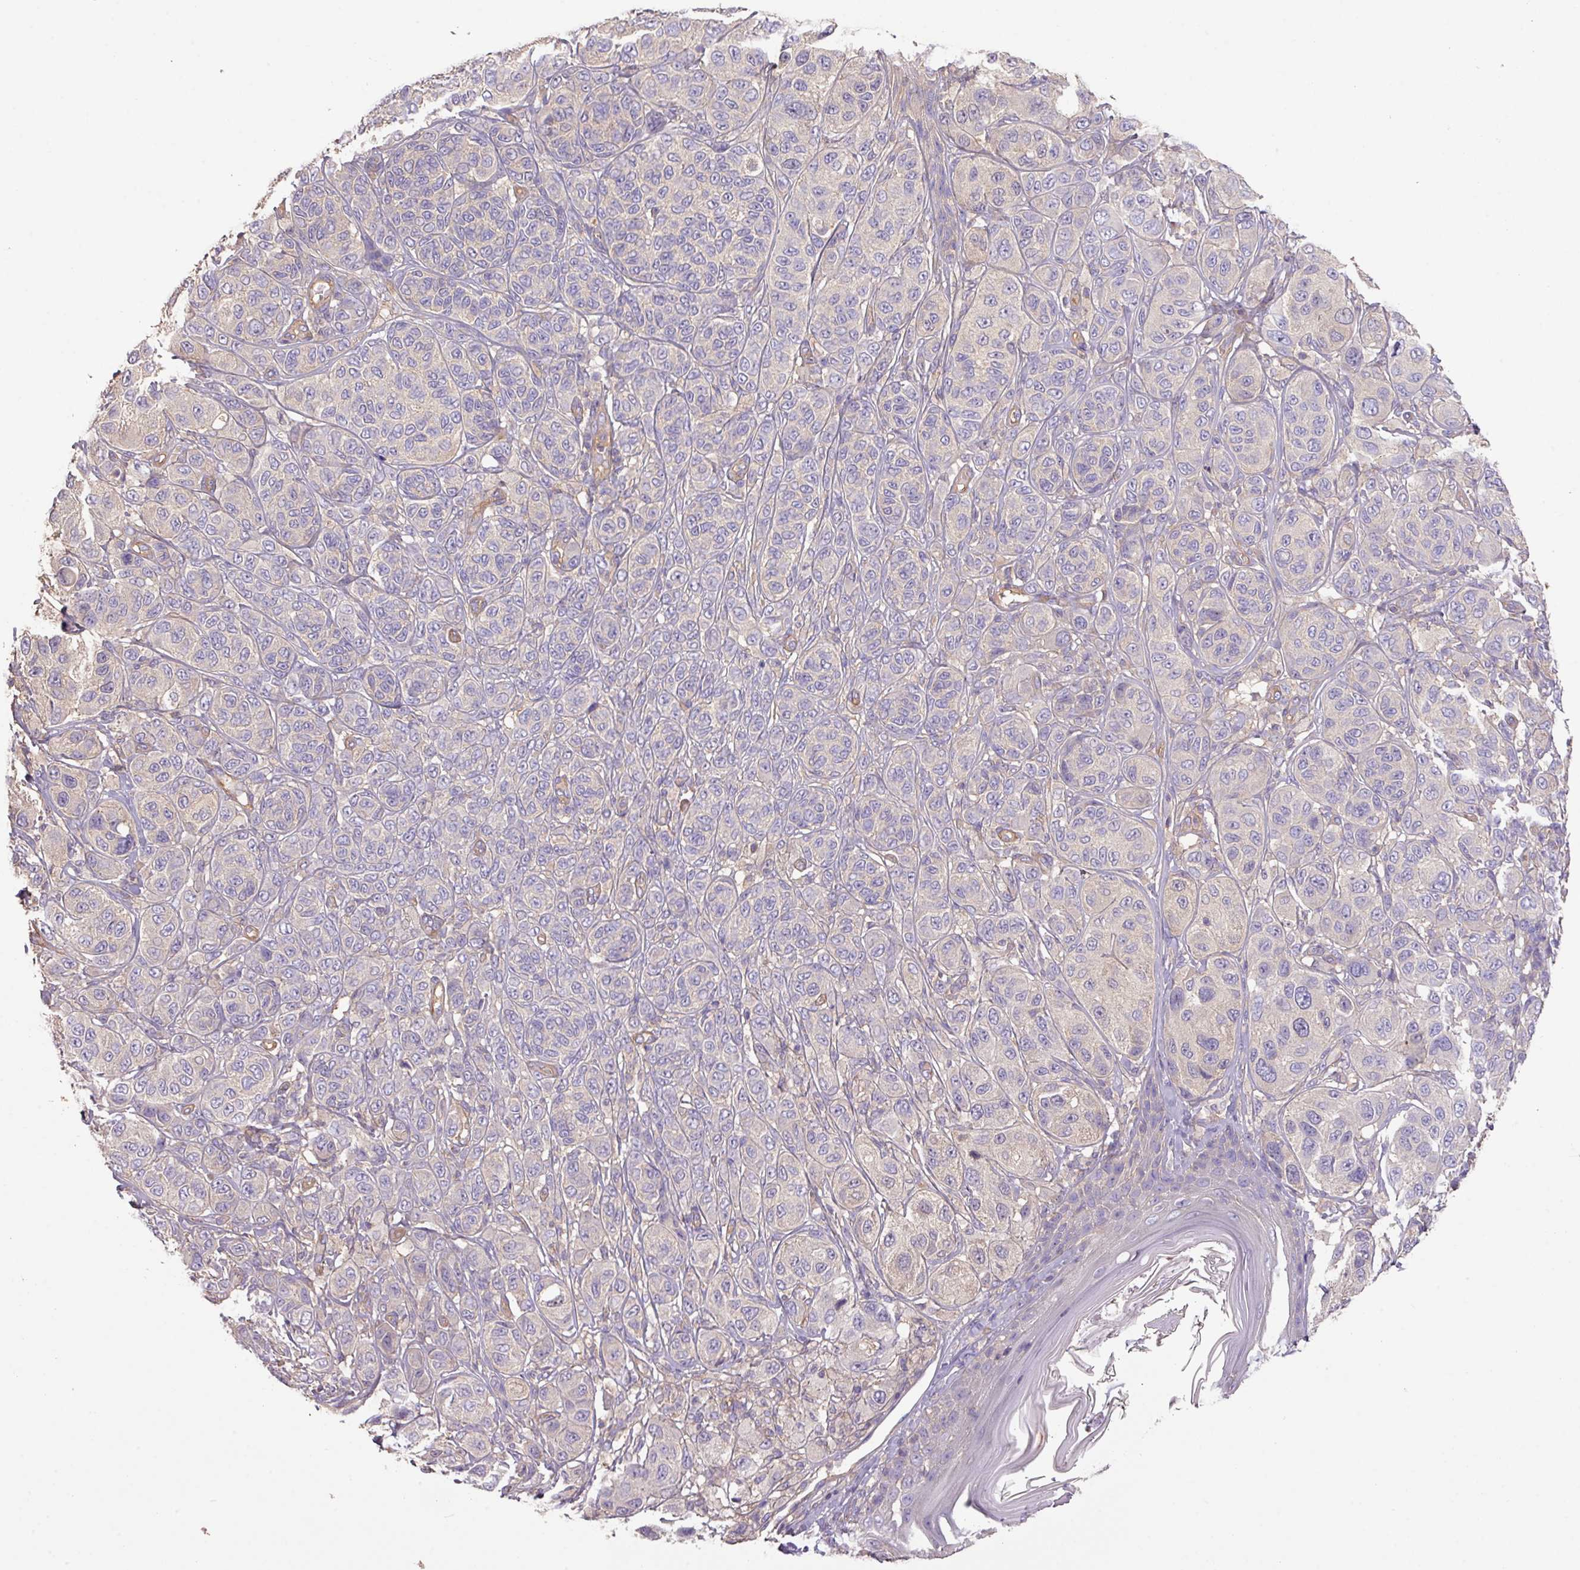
{"staining": {"intensity": "negative", "quantity": "none", "location": "none"}, "tissue": "melanoma", "cell_type": "Tumor cells", "image_type": "cancer", "snomed": [{"axis": "morphology", "description": "Malignant melanoma, NOS"}, {"axis": "topography", "description": "Skin"}], "caption": "IHC of human melanoma reveals no positivity in tumor cells.", "gene": "CALML4", "patient": {"sex": "male", "age": 42}}